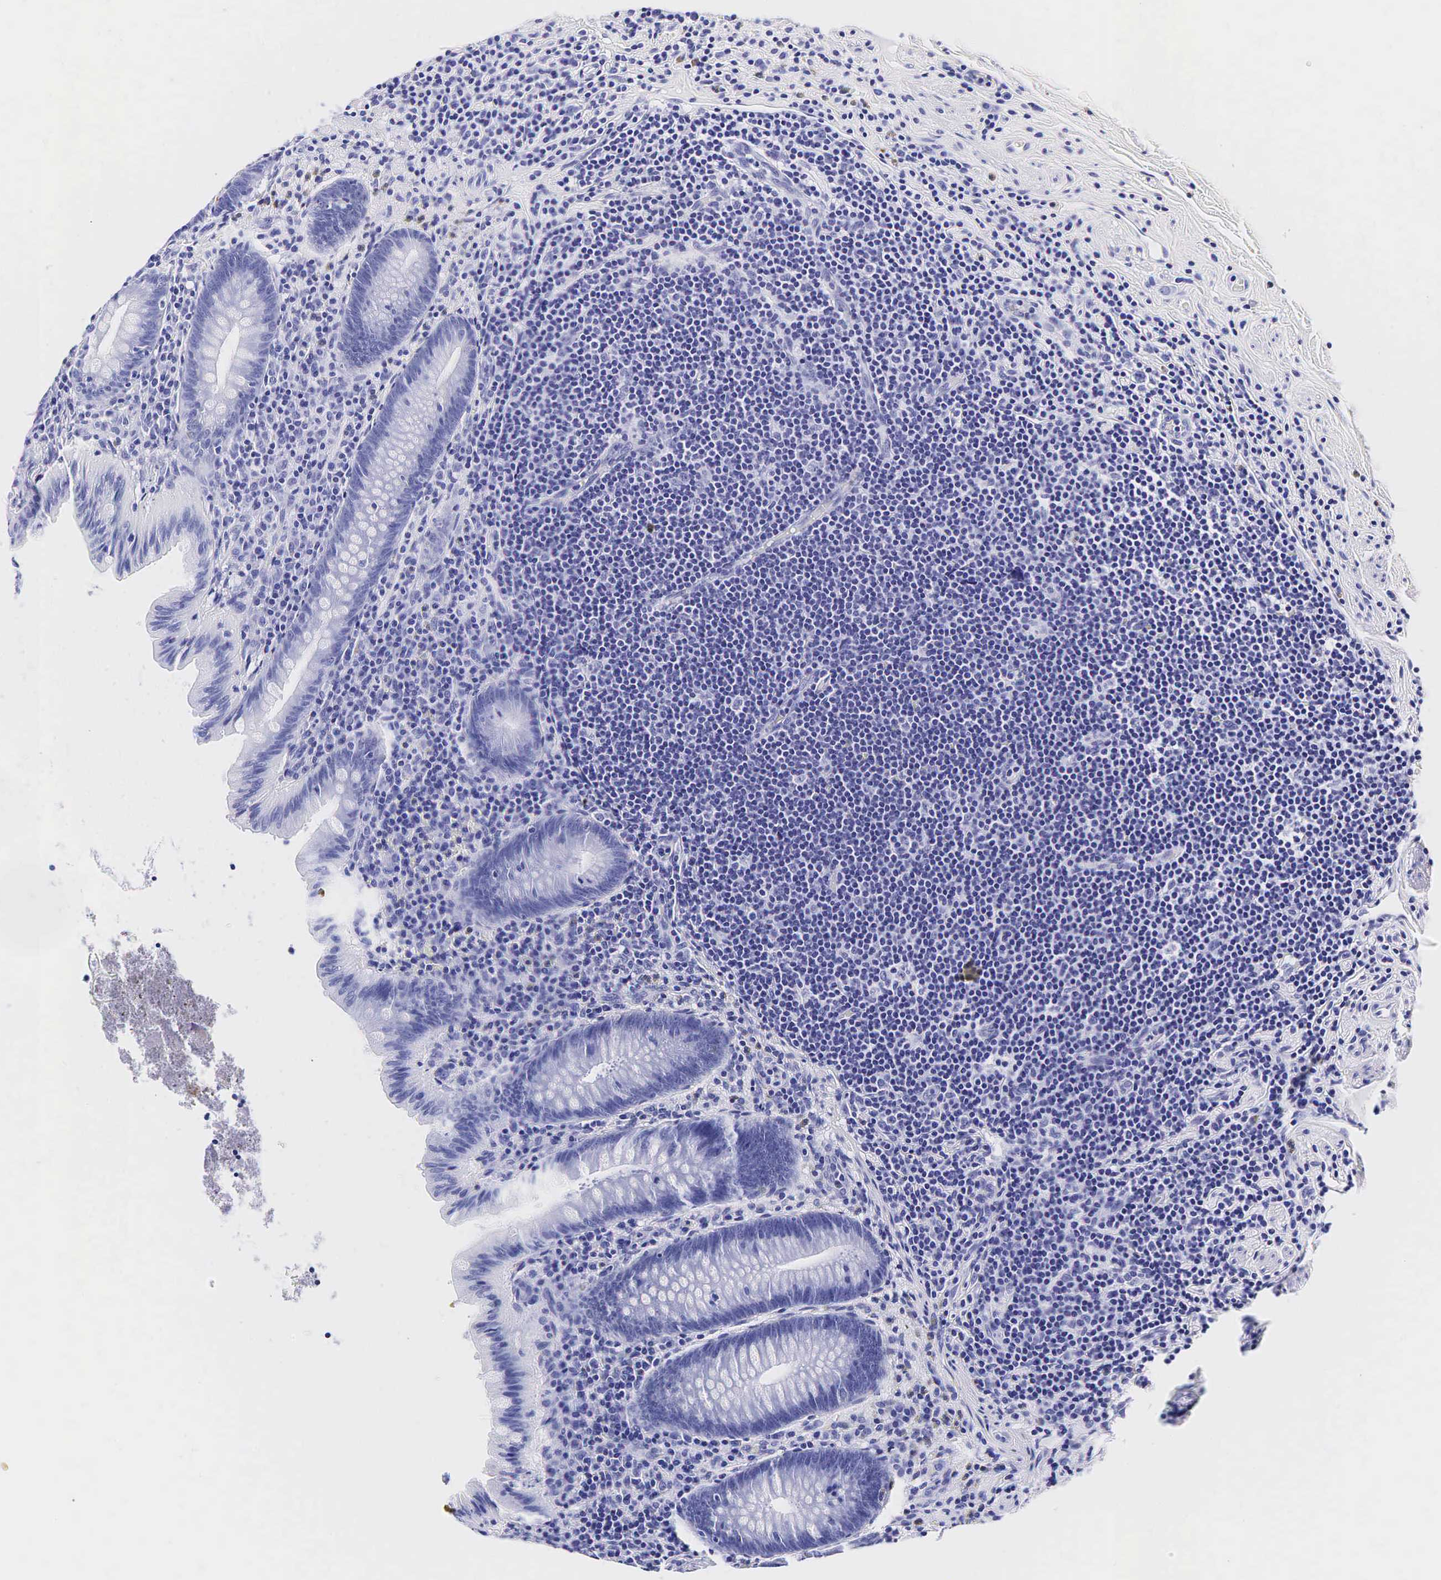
{"staining": {"intensity": "negative", "quantity": "none", "location": "none"}, "tissue": "appendix", "cell_type": "Glandular cells", "image_type": "normal", "snomed": [{"axis": "morphology", "description": "Normal tissue, NOS"}, {"axis": "topography", "description": "Appendix"}], "caption": "Immunohistochemical staining of unremarkable human appendix reveals no significant positivity in glandular cells.", "gene": "TG", "patient": {"sex": "male", "age": 41}}